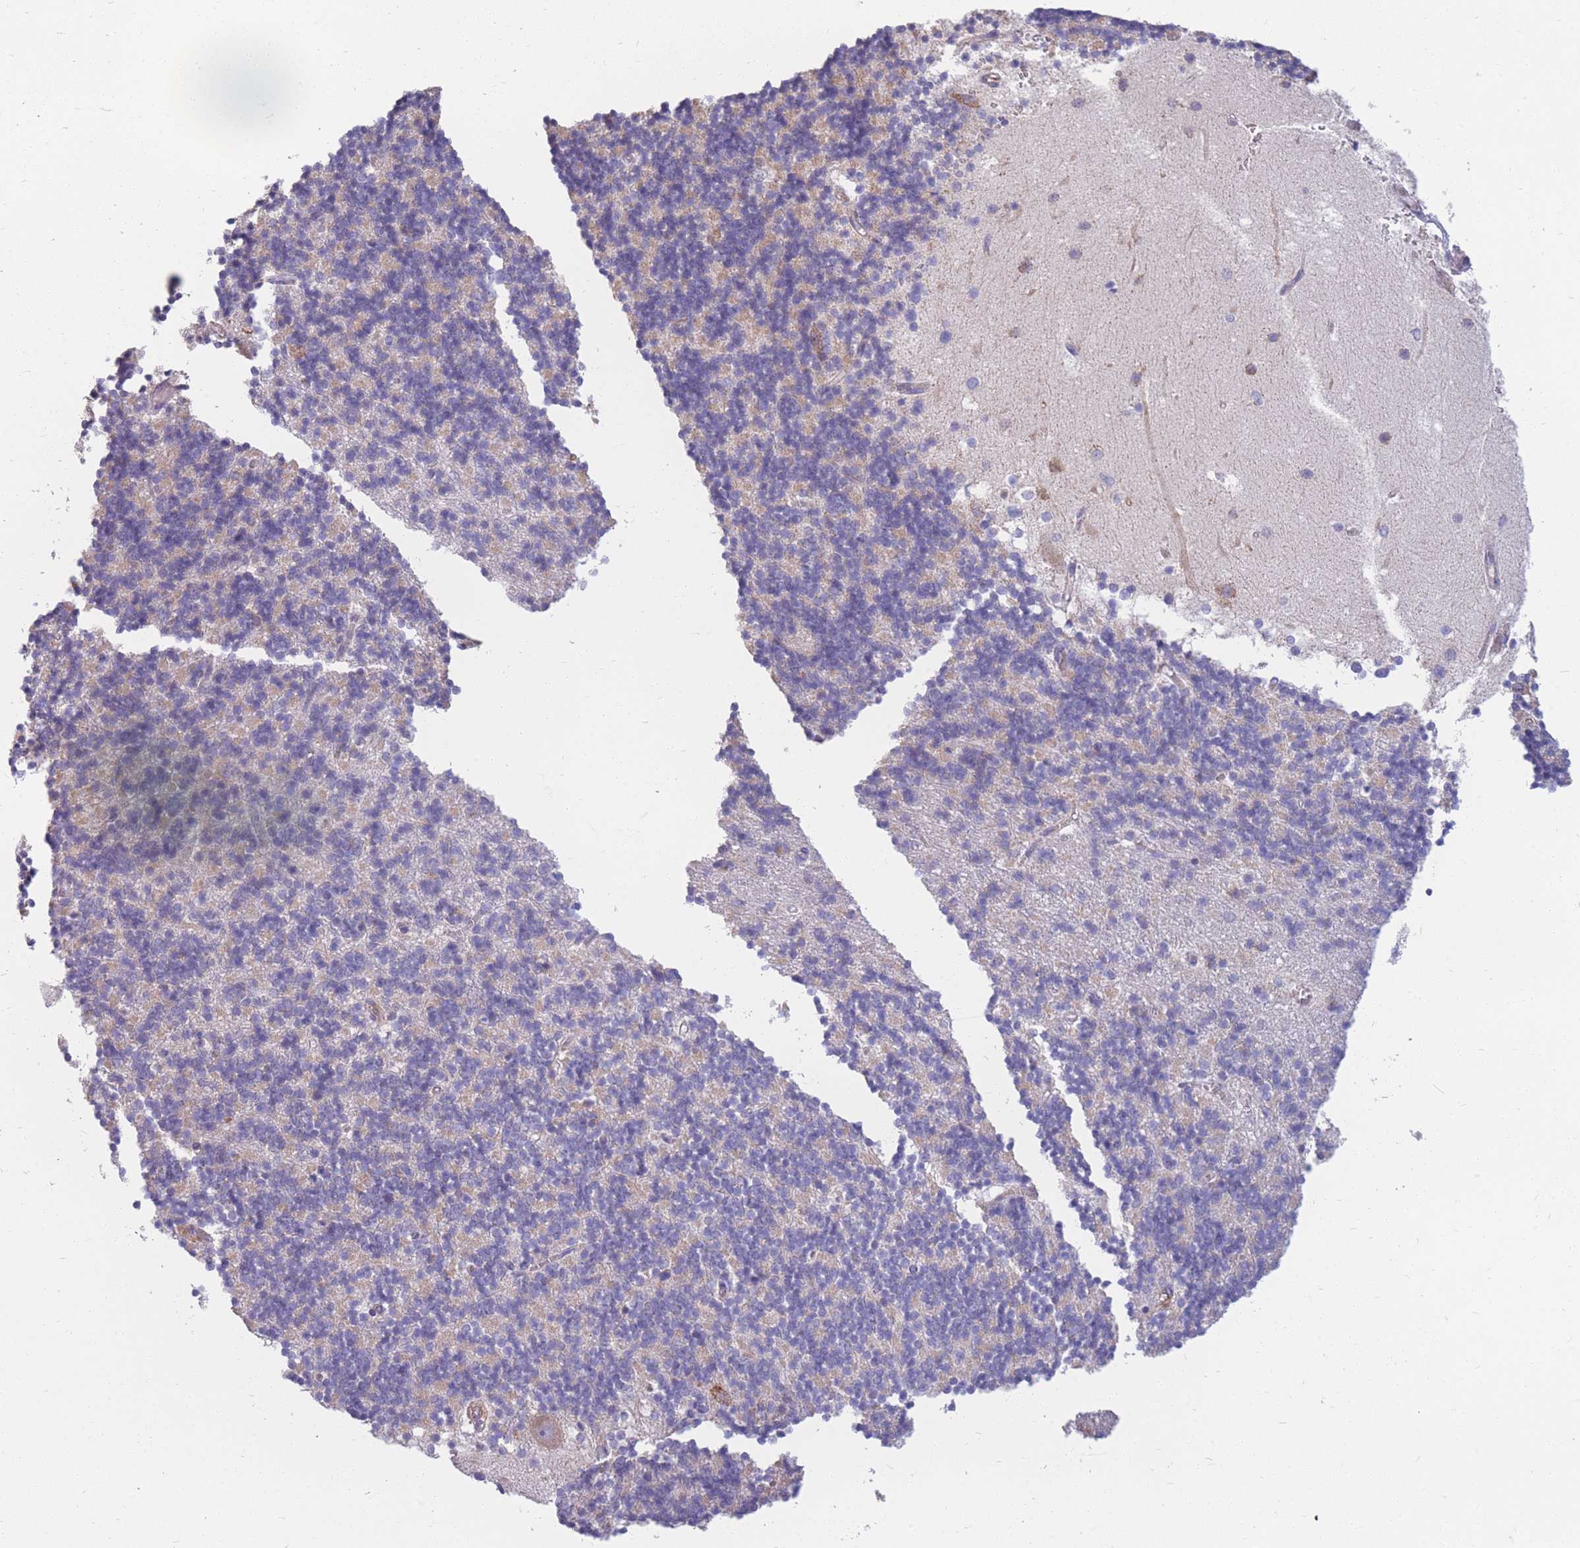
{"staining": {"intensity": "negative", "quantity": "none", "location": "none"}, "tissue": "cerebellum", "cell_type": "Cells in granular layer", "image_type": "normal", "snomed": [{"axis": "morphology", "description": "Normal tissue, NOS"}, {"axis": "topography", "description": "Cerebellum"}], "caption": "DAB (3,3'-diaminobenzidine) immunohistochemical staining of unremarkable cerebellum reveals no significant staining in cells in granular layer. The staining was performed using DAB to visualize the protein expression in brown, while the nuclei were stained in blue with hematoxylin (Magnification: 20x).", "gene": "MRPS9", "patient": {"sex": "male", "age": 54}}